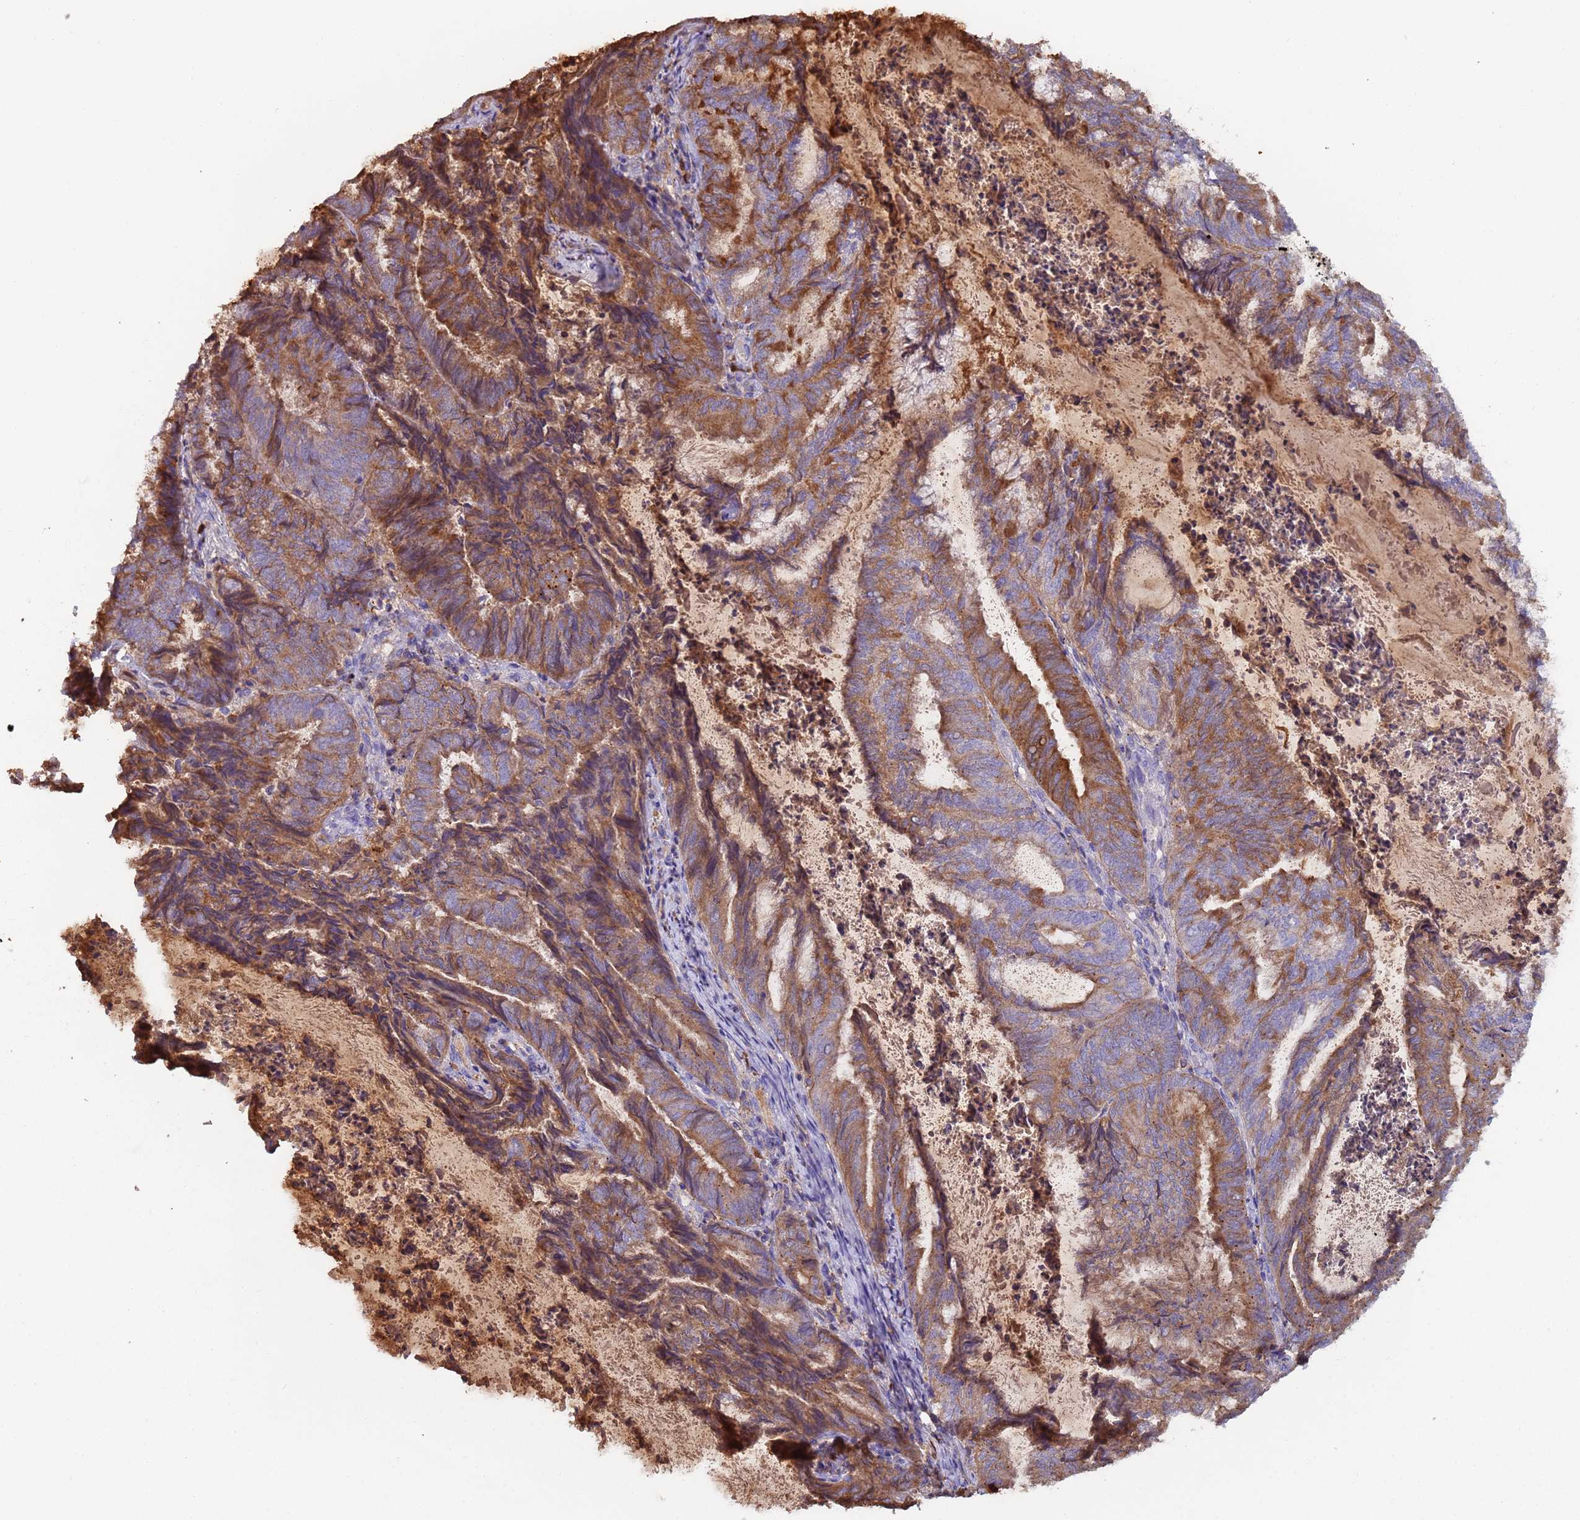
{"staining": {"intensity": "moderate", "quantity": ">75%", "location": "cytoplasmic/membranous"}, "tissue": "endometrial cancer", "cell_type": "Tumor cells", "image_type": "cancer", "snomed": [{"axis": "morphology", "description": "Adenocarcinoma, NOS"}, {"axis": "topography", "description": "Endometrium"}], "caption": "A brown stain highlights moderate cytoplasmic/membranous staining of a protein in endometrial adenocarcinoma tumor cells.", "gene": "CYSLTR2", "patient": {"sex": "female", "age": 80}}